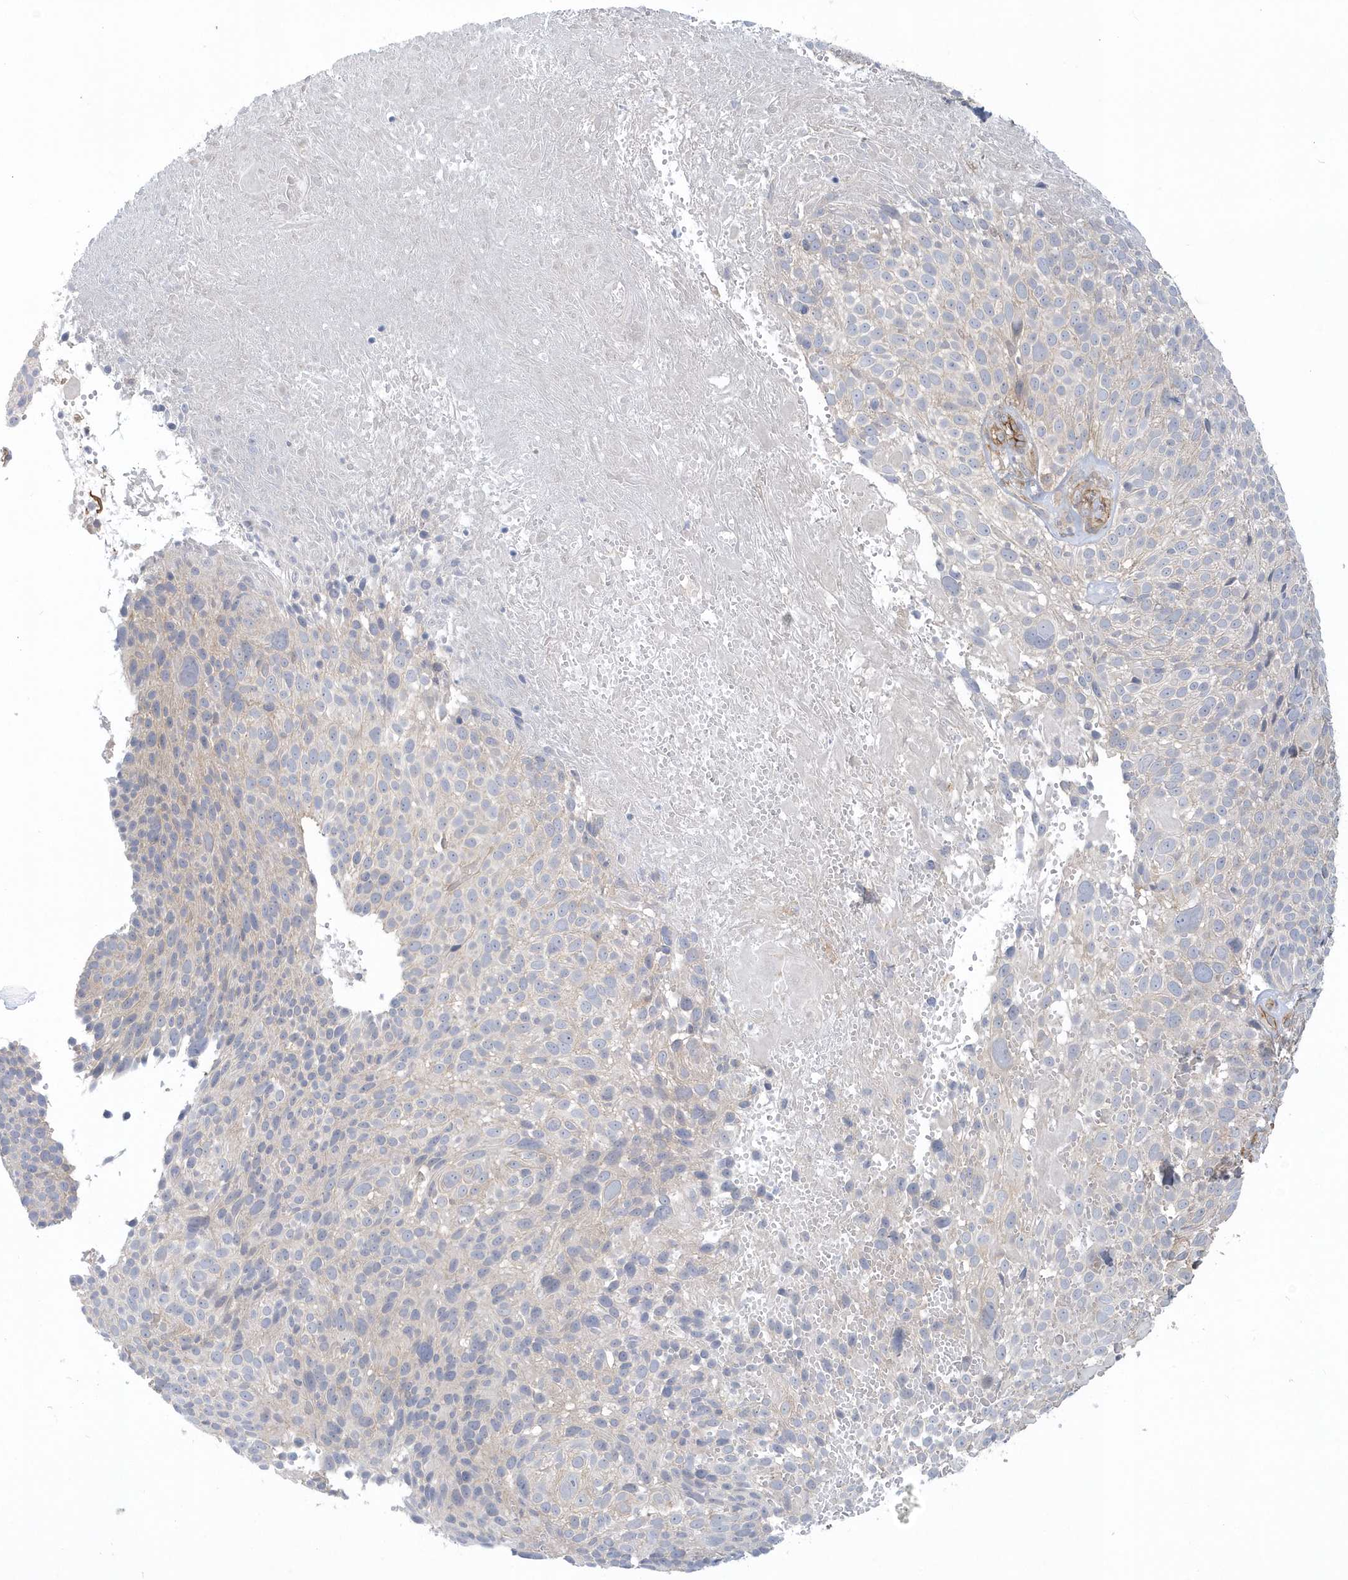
{"staining": {"intensity": "weak", "quantity": "<25%", "location": "cytoplasmic/membranous"}, "tissue": "cervical cancer", "cell_type": "Tumor cells", "image_type": "cancer", "snomed": [{"axis": "morphology", "description": "Squamous cell carcinoma, NOS"}, {"axis": "topography", "description": "Cervix"}], "caption": "Protein analysis of cervical squamous cell carcinoma demonstrates no significant positivity in tumor cells.", "gene": "RAI14", "patient": {"sex": "female", "age": 74}}